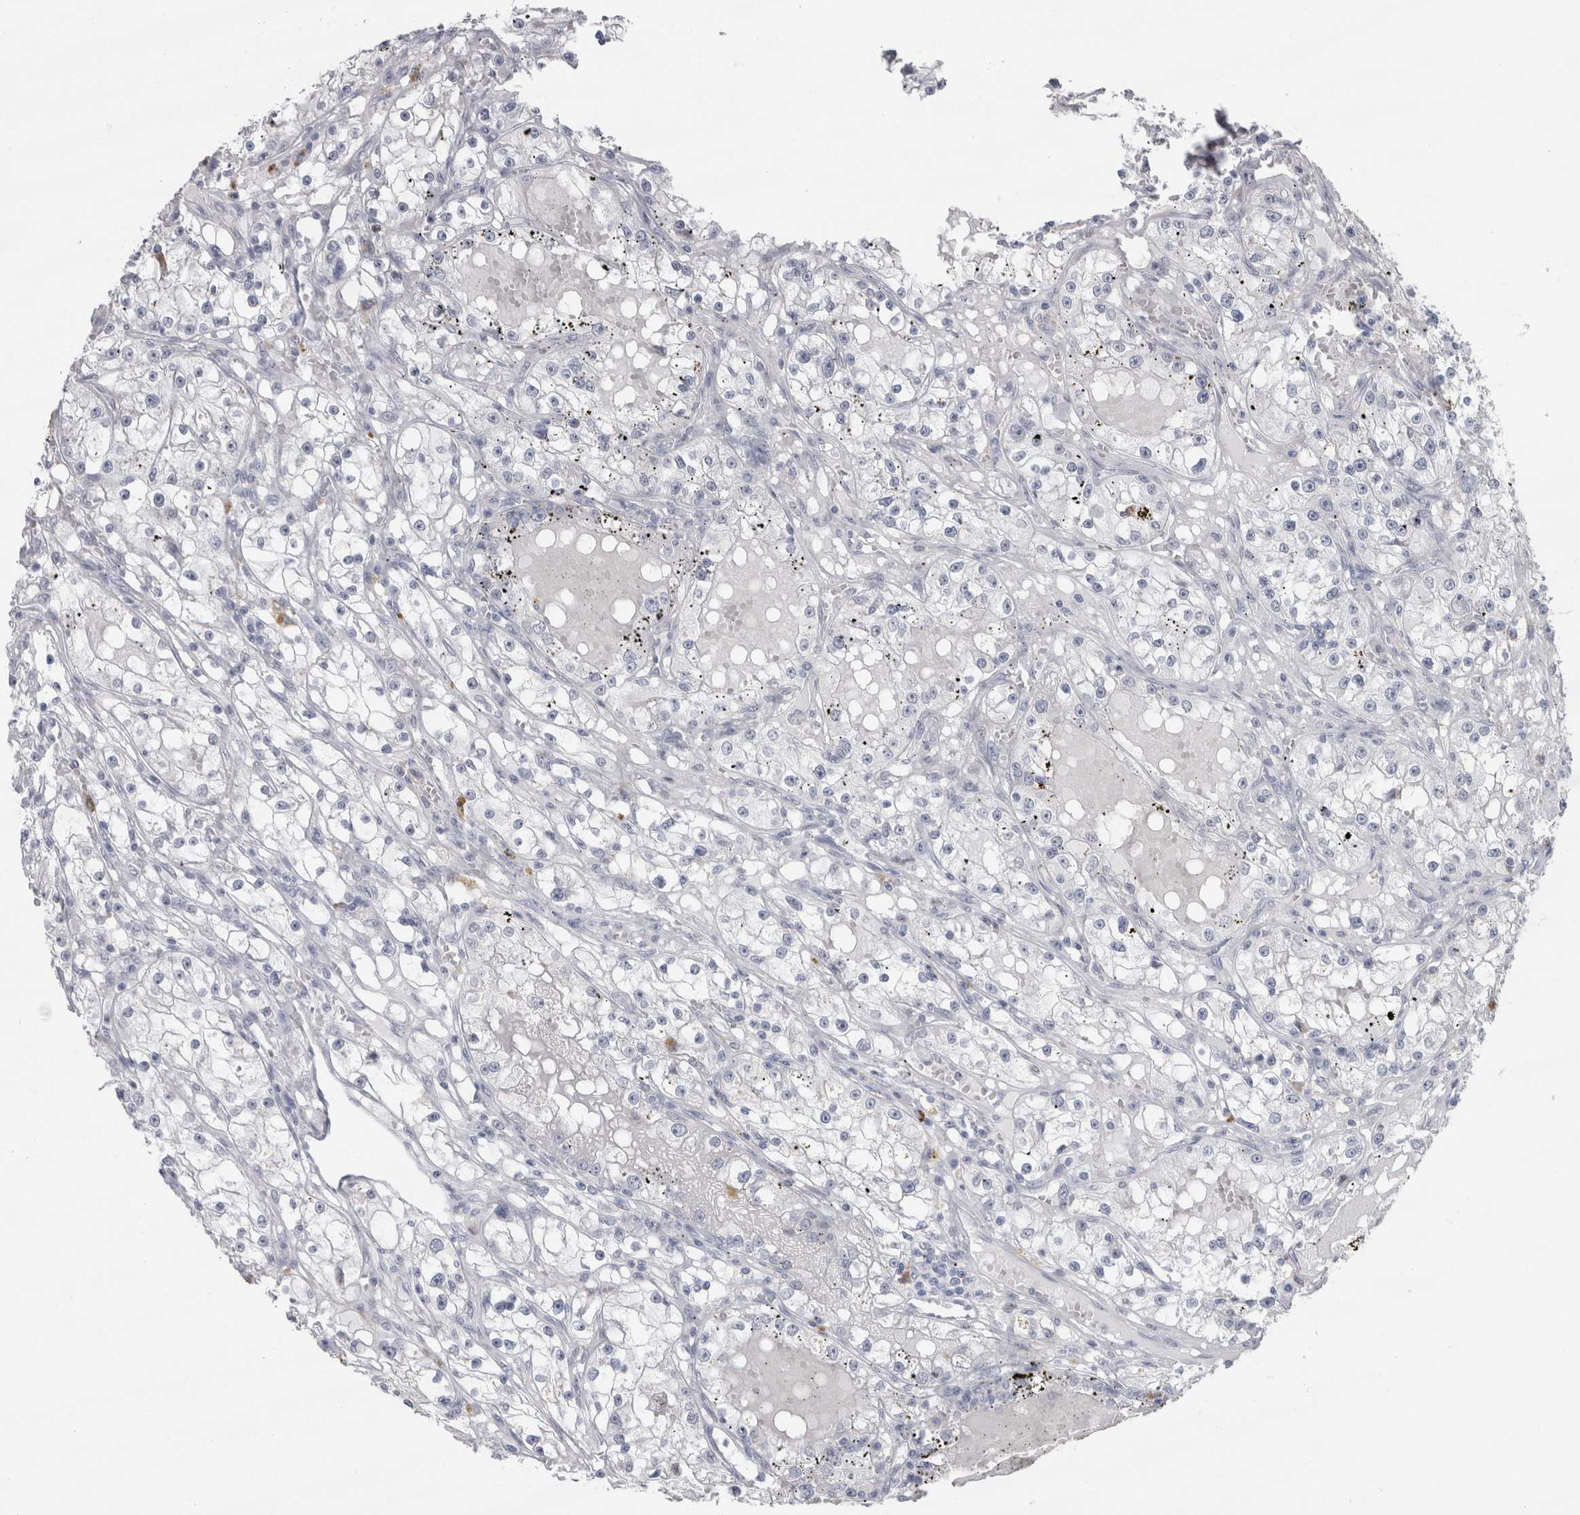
{"staining": {"intensity": "negative", "quantity": "none", "location": "none"}, "tissue": "renal cancer", "cell_type": "Tumor cells", "image_type": "cancer", "snomed": [{"axis": "morphology", "description": "Adenocarcinoma, NOS"}, {"axis": "topography", "description": "Kidney"}], "caption": "The IHC micrograph has no significant expression in tumor cells of adenocarcinoma (renal) tissue.", "gene": "CDH17", "patient": {"sex": "male", "age": 56}}